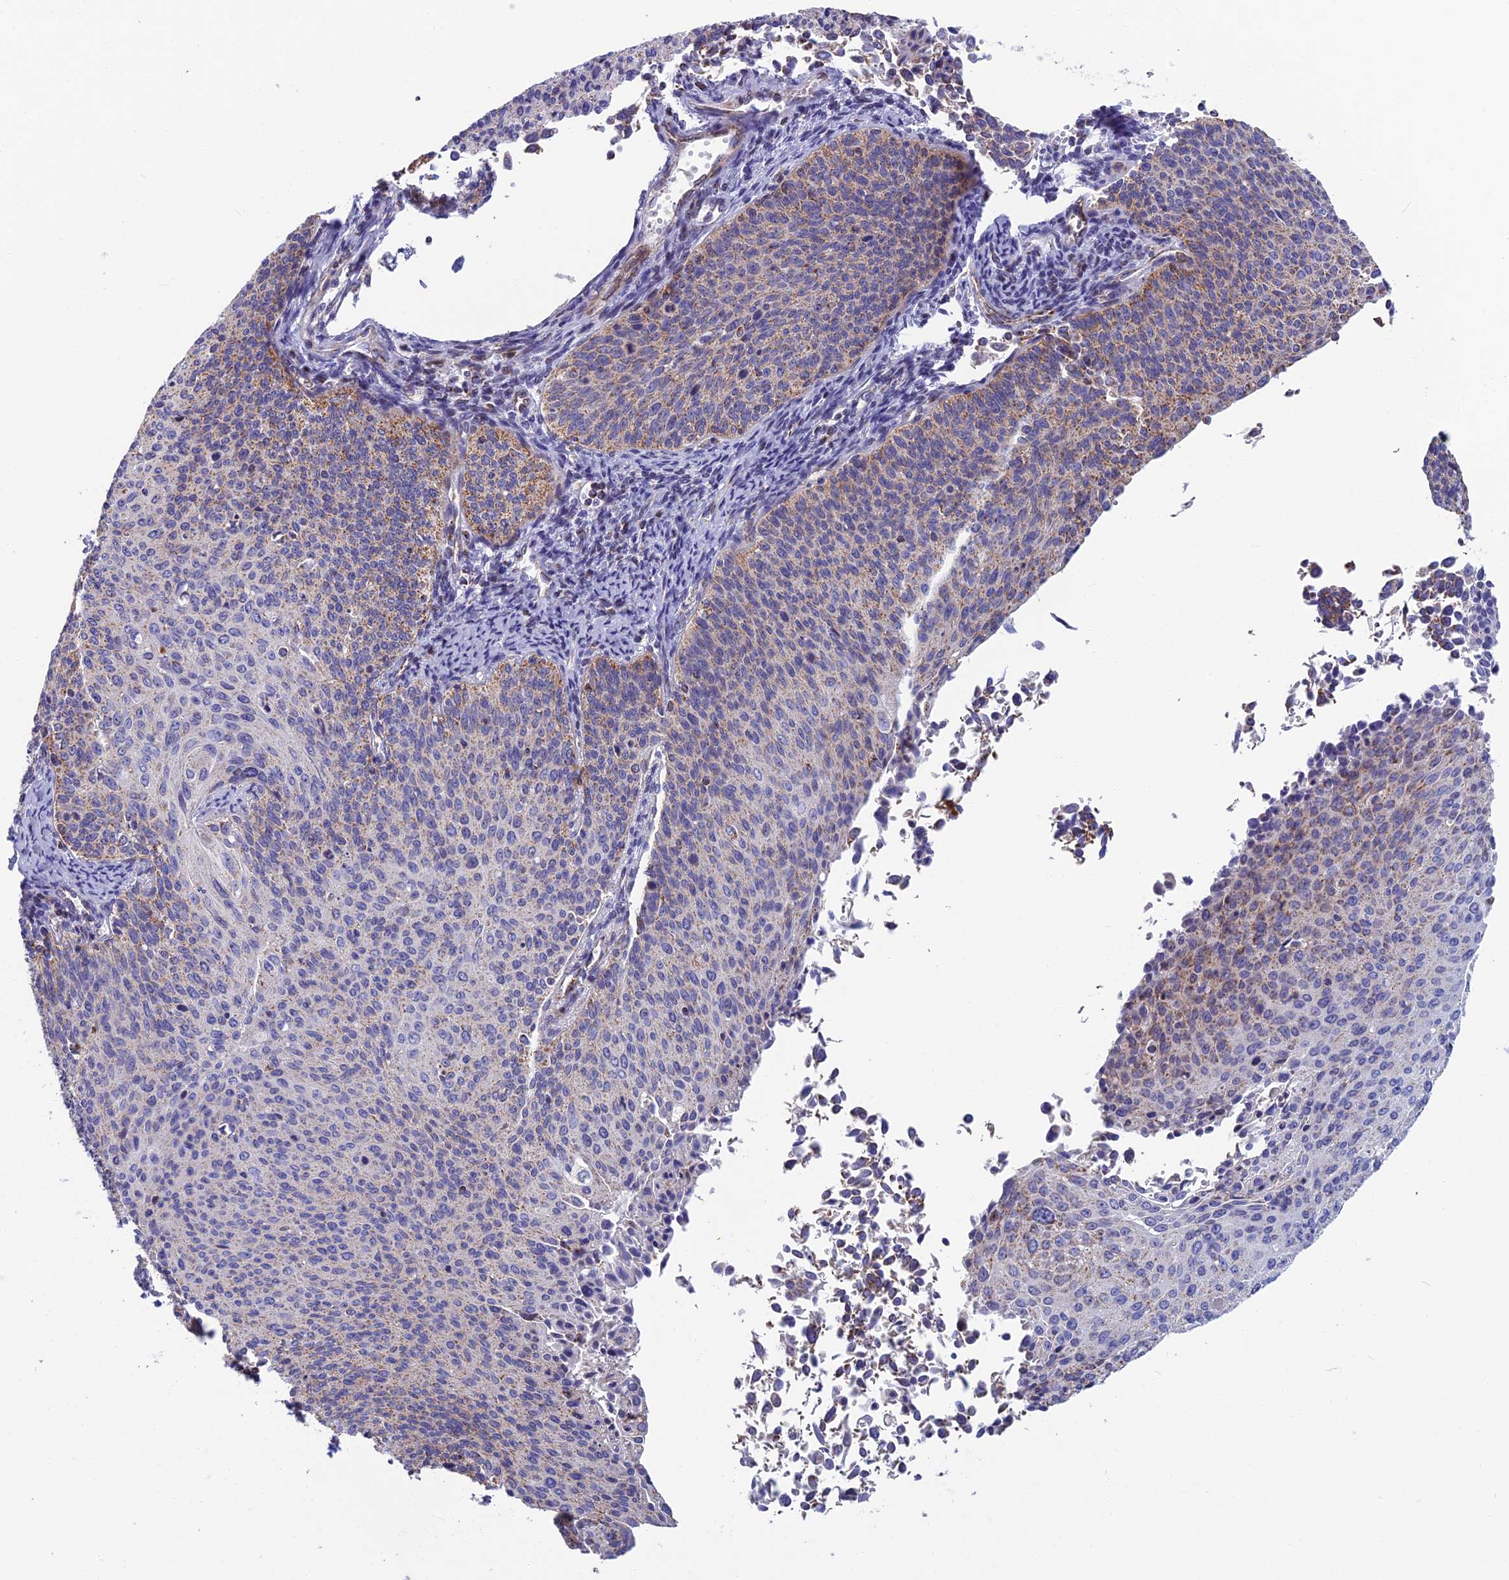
{"staining": {"intensity": "moderate", "quantity": "<25%", "location": "cytoplasmic/membranous"}, "tissue": "cervical cancer", "cell_type": "Tumor cells", "image_type": "cancer", "snomed": [{"axis": "morphology", "description": "Squamous cell carcinoma, NOS"}, {"axis": "topography", "description": "Cervix"}], "caption": "A photomicrograph of human cervical cancer stained for a protein displays moderate cytoplasmic/membranous brown staining in tumor cells.", "gene": "CS", "patient": {"sex": "female", "age": 55}}